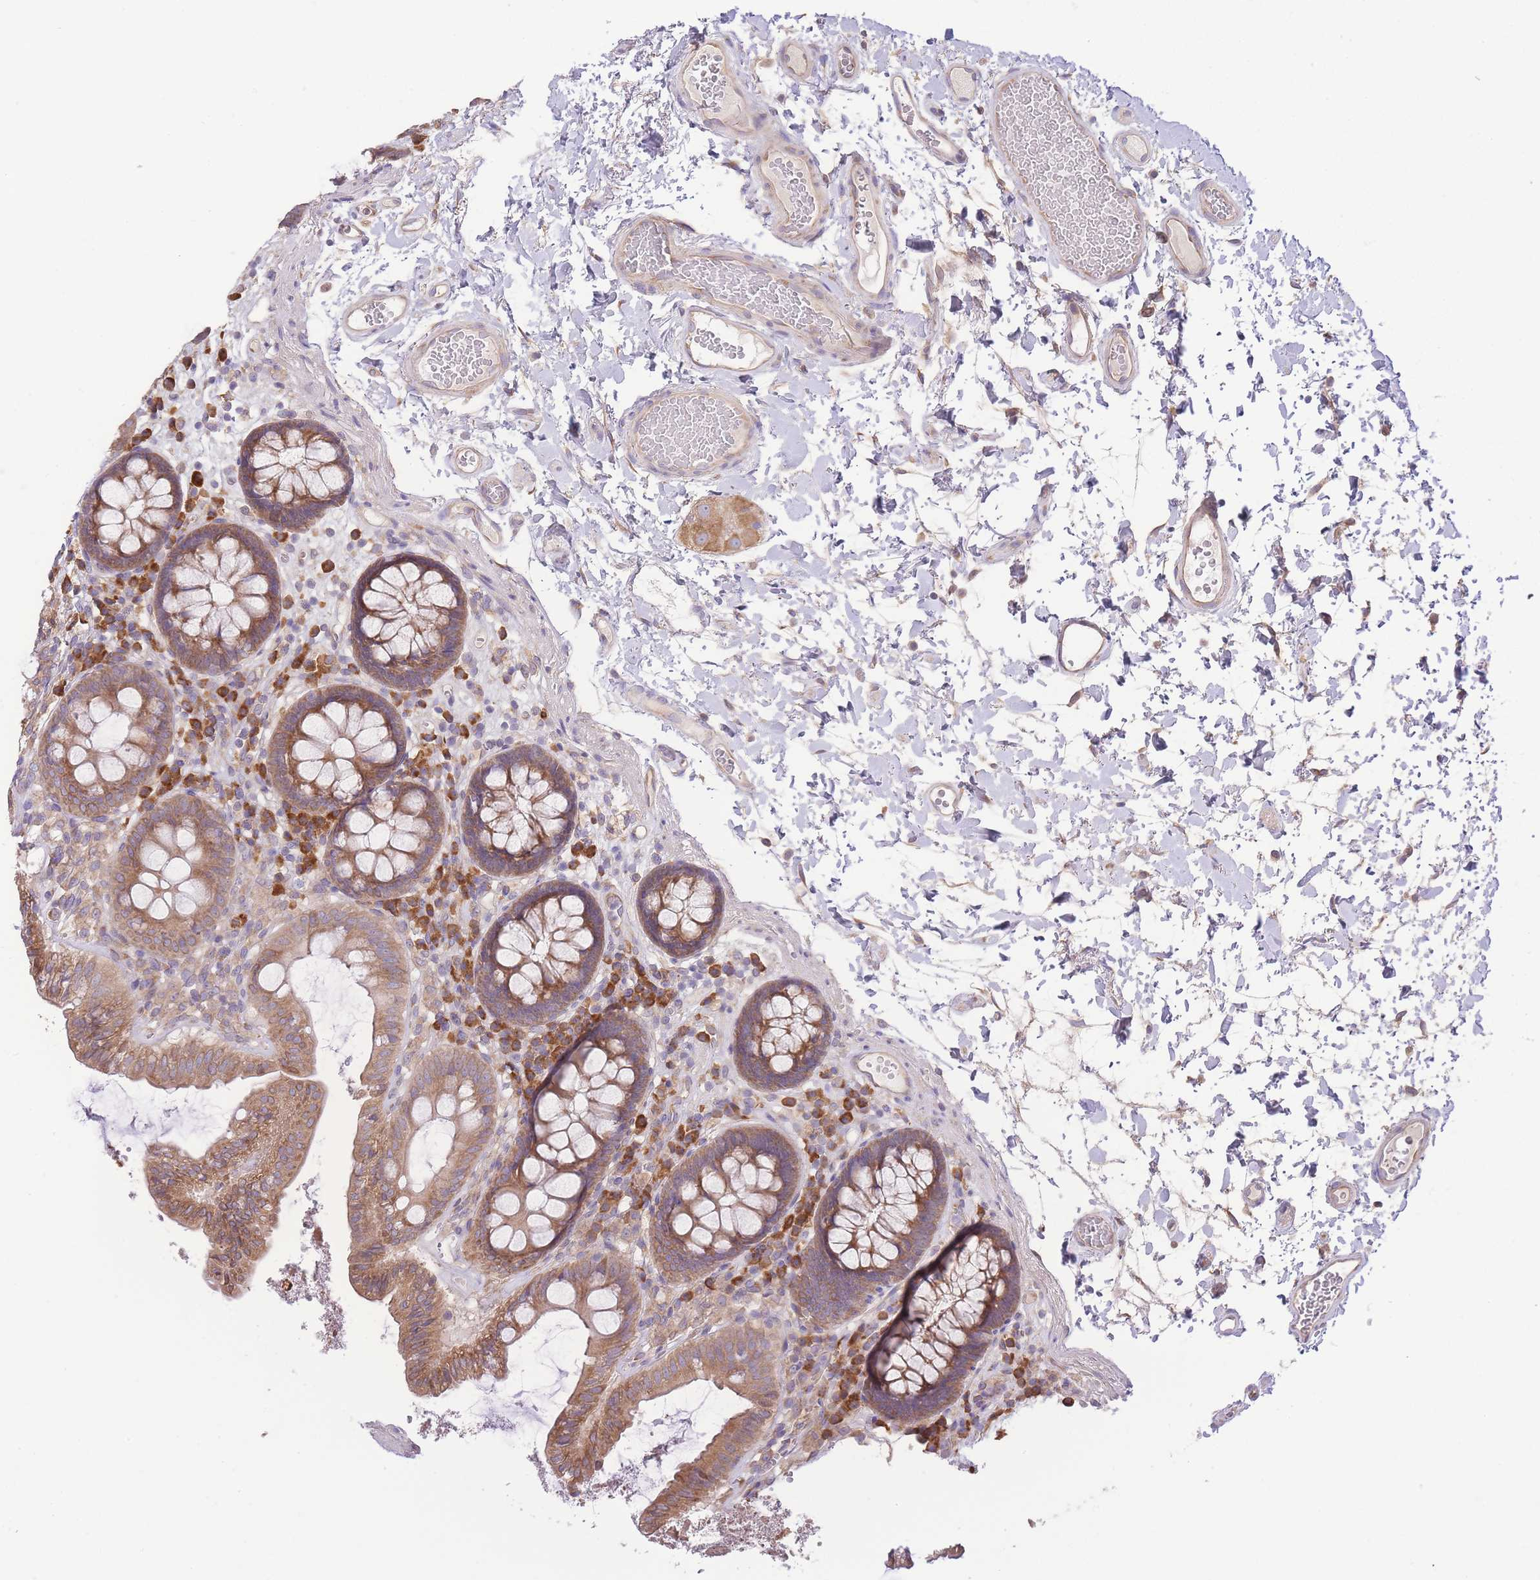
{"staining": {"intensity": "weak", "quantity": ">75%", "location": "cytoplasmic/membranous"}, "tissue": "colon", "cell_type": "Endothelial cells", "image_type": "normal", "snomed": [{"axis": "morphology", "description": "Normal tissue, NOS"}, {"axis": "topography", "description": "Colon"}], "caption": "The micrograph displays staining of benign colon, revealing weak cytoplasmic/membranous protein staining (brown color) within endothelial cells. (DAB (3,3'-diaminobenzidine) IHC, brown staining for protein, blue staining for nuclei).", "gene": "BEX1", "patient": {"sex": "male", "age": 84}}